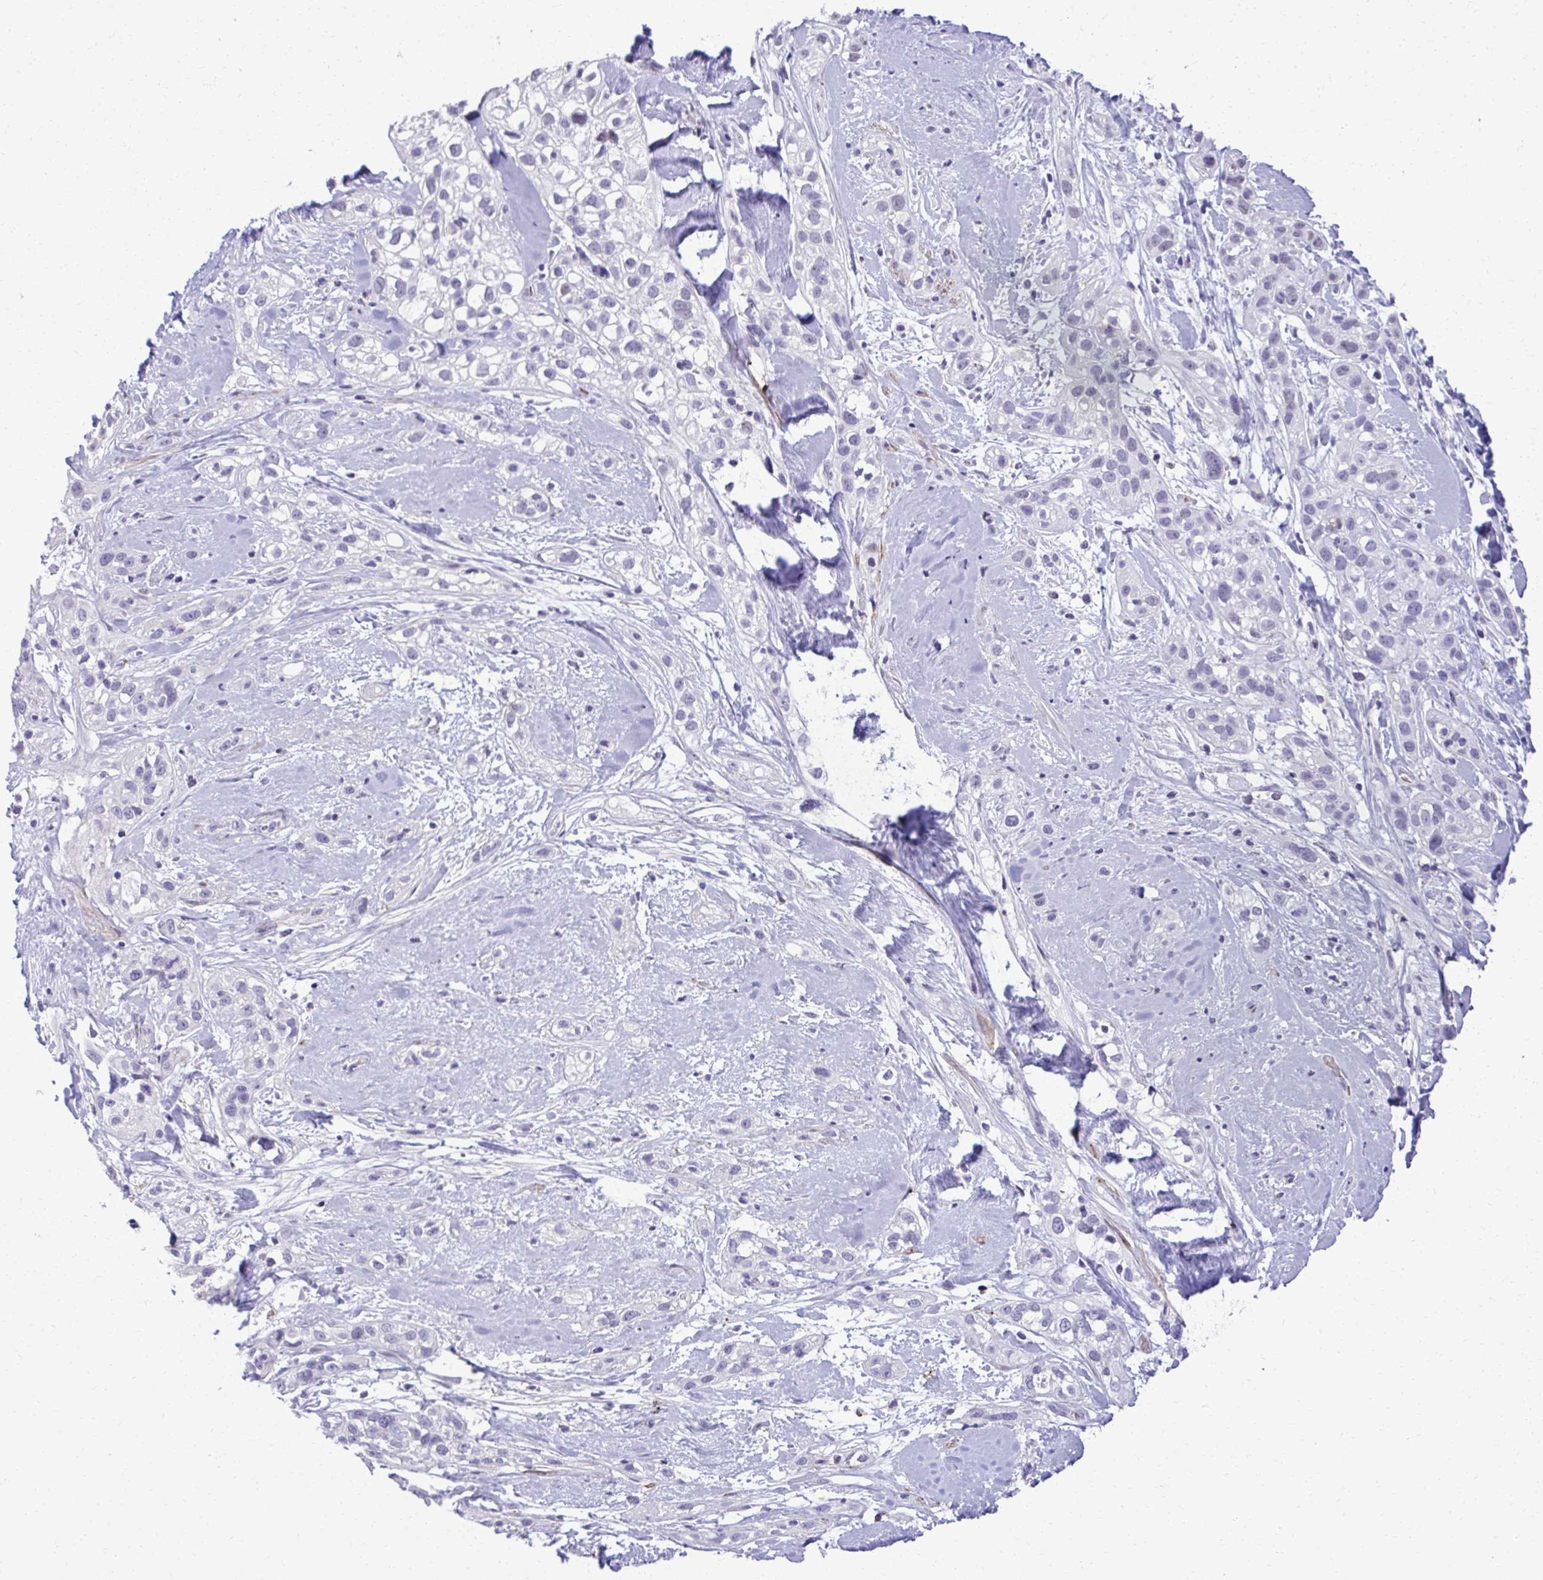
{"staining": {"intensity": "negative", "quantity": "none", "location": "none"}, "tissue": "skin cancer", "cell_type": "Tumor cells", "image_type": "cancer", "snomed": [{"axis": "morphology", "description": "Squamous cell carcinoma, NOS"}, {"axis": "topography", "description": "Skin"}], "caption": "Tumor cells are negative for protein expression in human squamous cell carcinoma (skin).", "gene": "PITPNM3", "patient": {"sex": "male", "age": 82}}